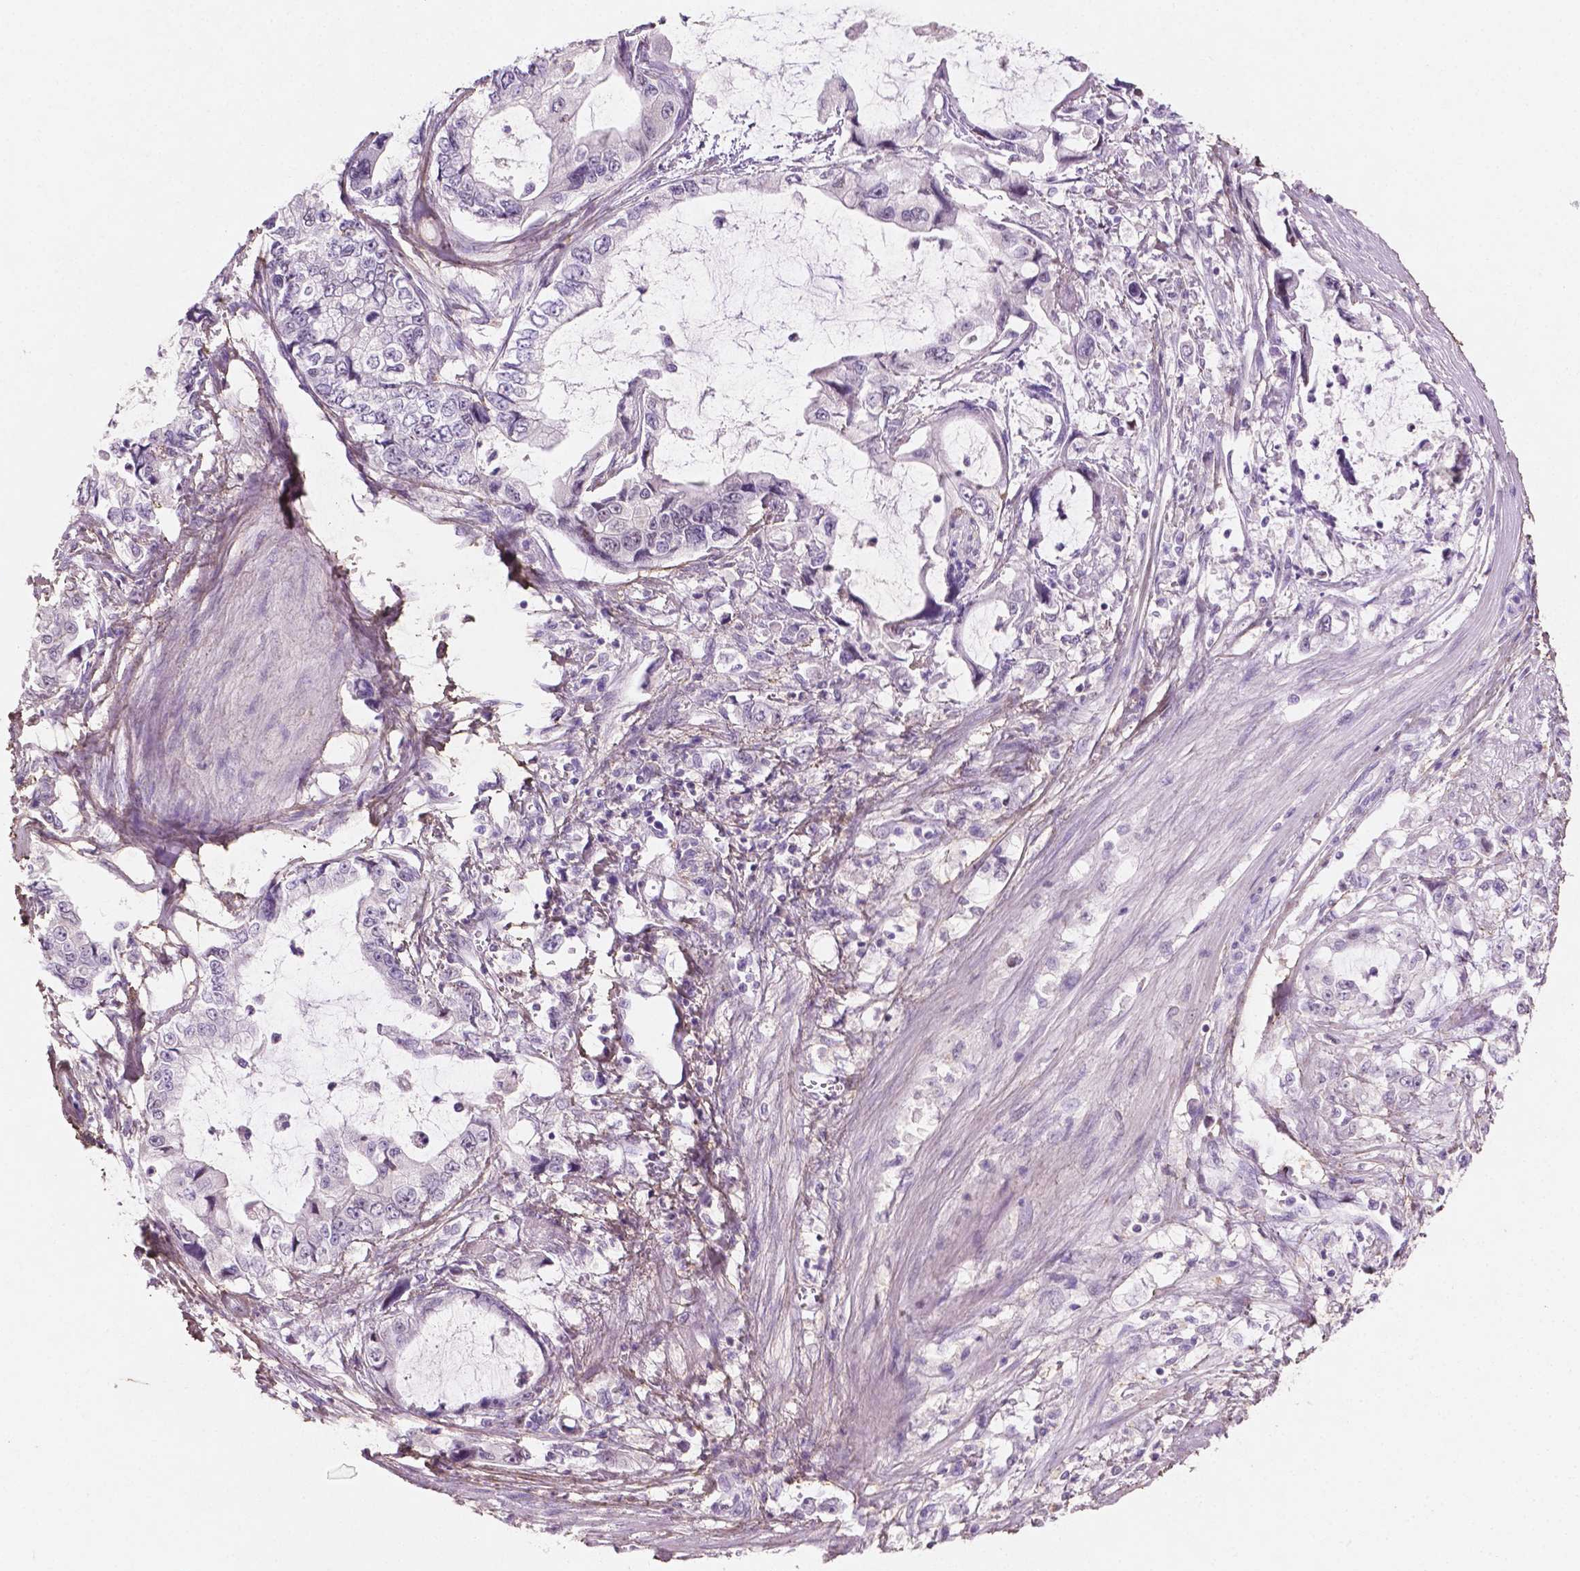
{"staining": {"intensity": "negative", "quantity": "none", "location": "none"}, "tissue": "stomach cancer", "cell_type": "Tumor cells", "image_type": "cancer", "snomed": [{"axis": "morphology", "description": "Adenocarcinoma, NOS"}, {"axis": "topography", "description": "Pancreas"}, {"axis": "topography", "description": "Stomach, upper"}, {"axis": "topography", "description": "Stomach"}], "caption": "A photomicrograph of adenocarcinoma (stomach) stained for a protein exhibits no brown staining in tumor cells. Nuclei are stained in blue.", "gene": "DLG2", "patient": {"sex": "male", "age": 77}}